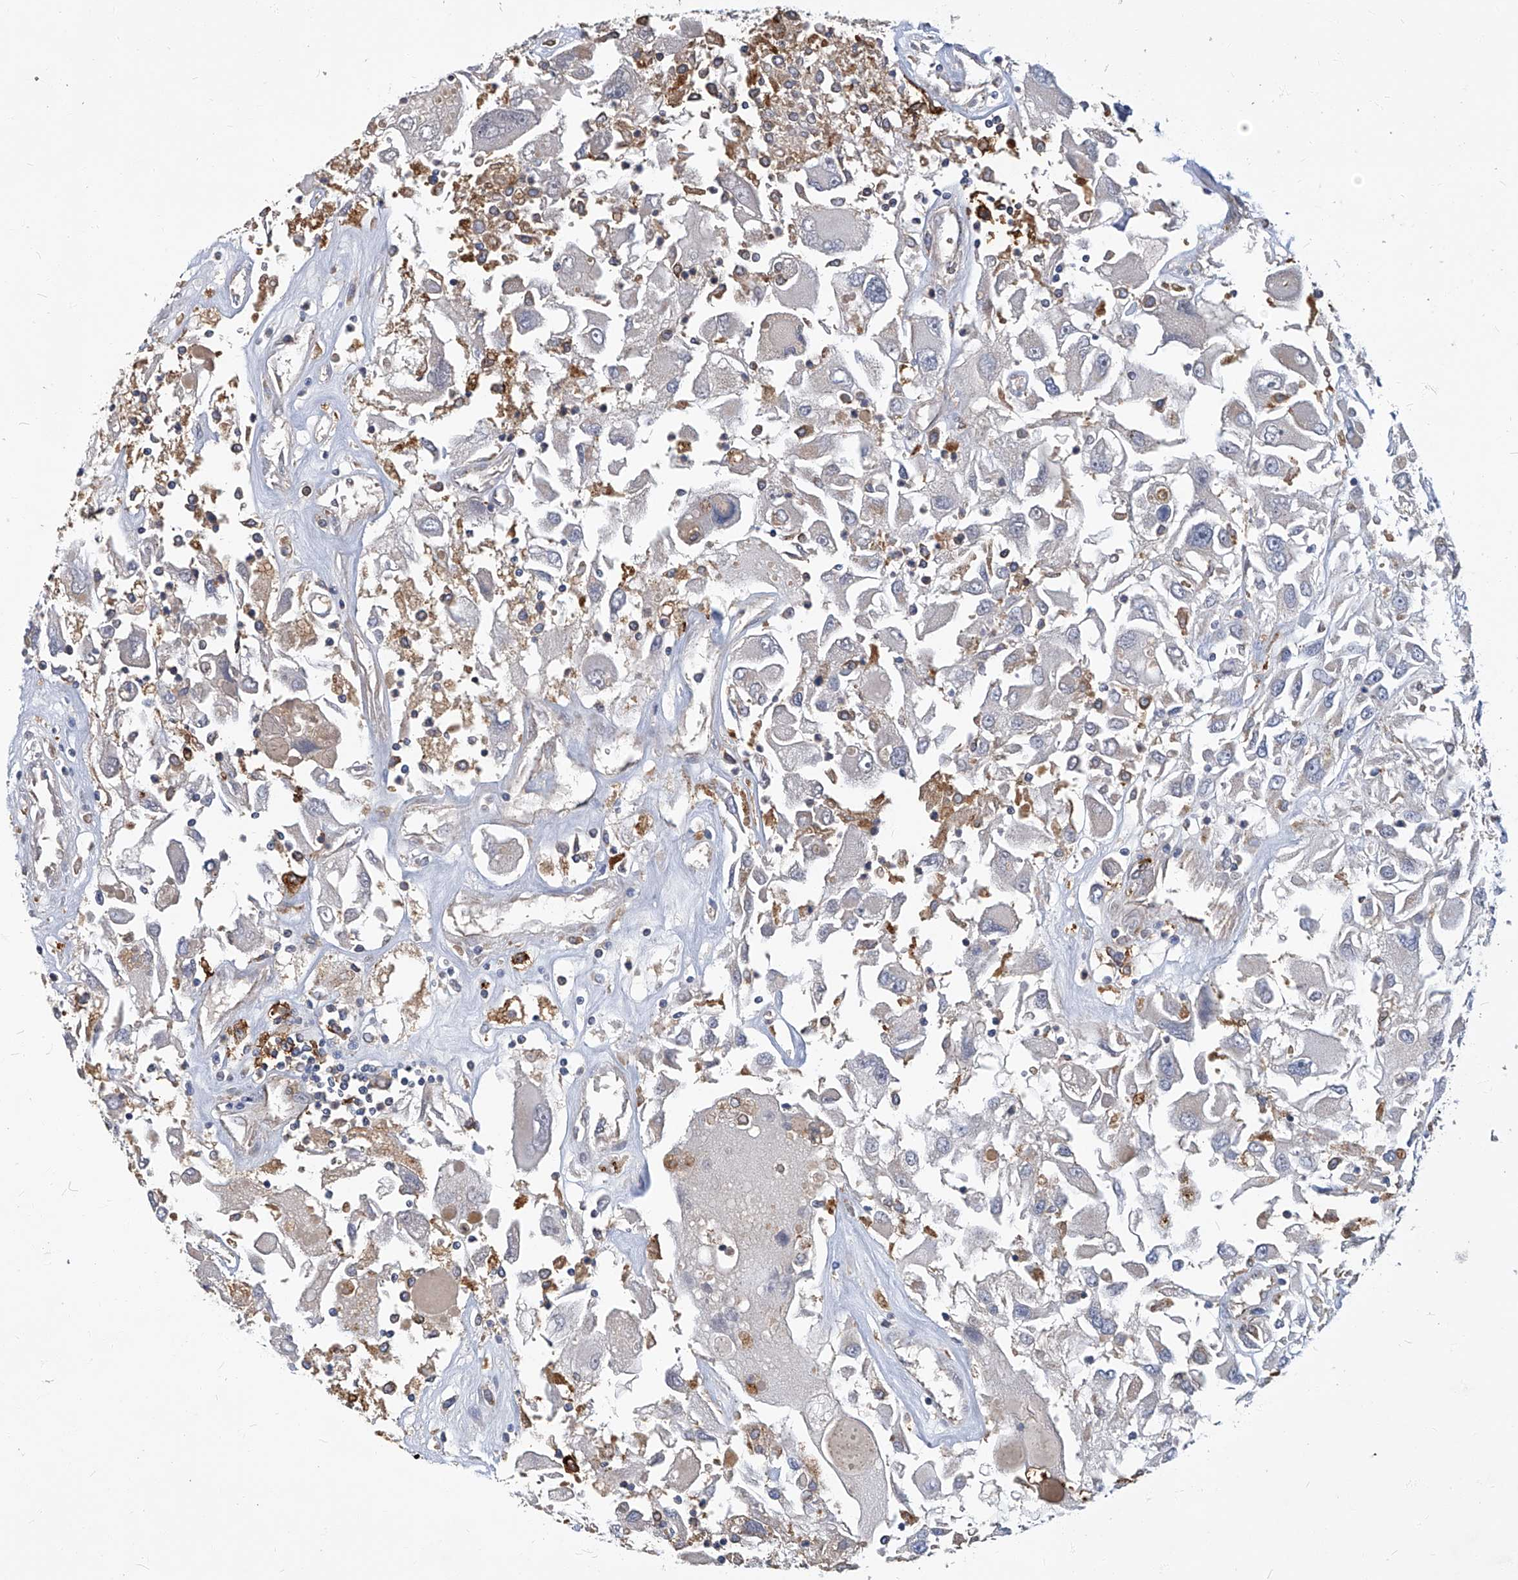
{"staining": {"intensity": "negative", "quantity": "none", "location": "none"}, "tissue": "renal cancer", "cell_type": "Tumor cells", "image_type": "cancer", "snomed": [{"axis": "morphology", "description": "Adenocarcinoma, NOS"}, {"axis": "topography", "description": "Kidney"}], "caption": "The IHC micrograph has no significant positivity in tumor cells of adenocarcinoma (renal) tissue.", "gene": "TNFRSF13B", "patient": {"sex": "female", "age": 52}}